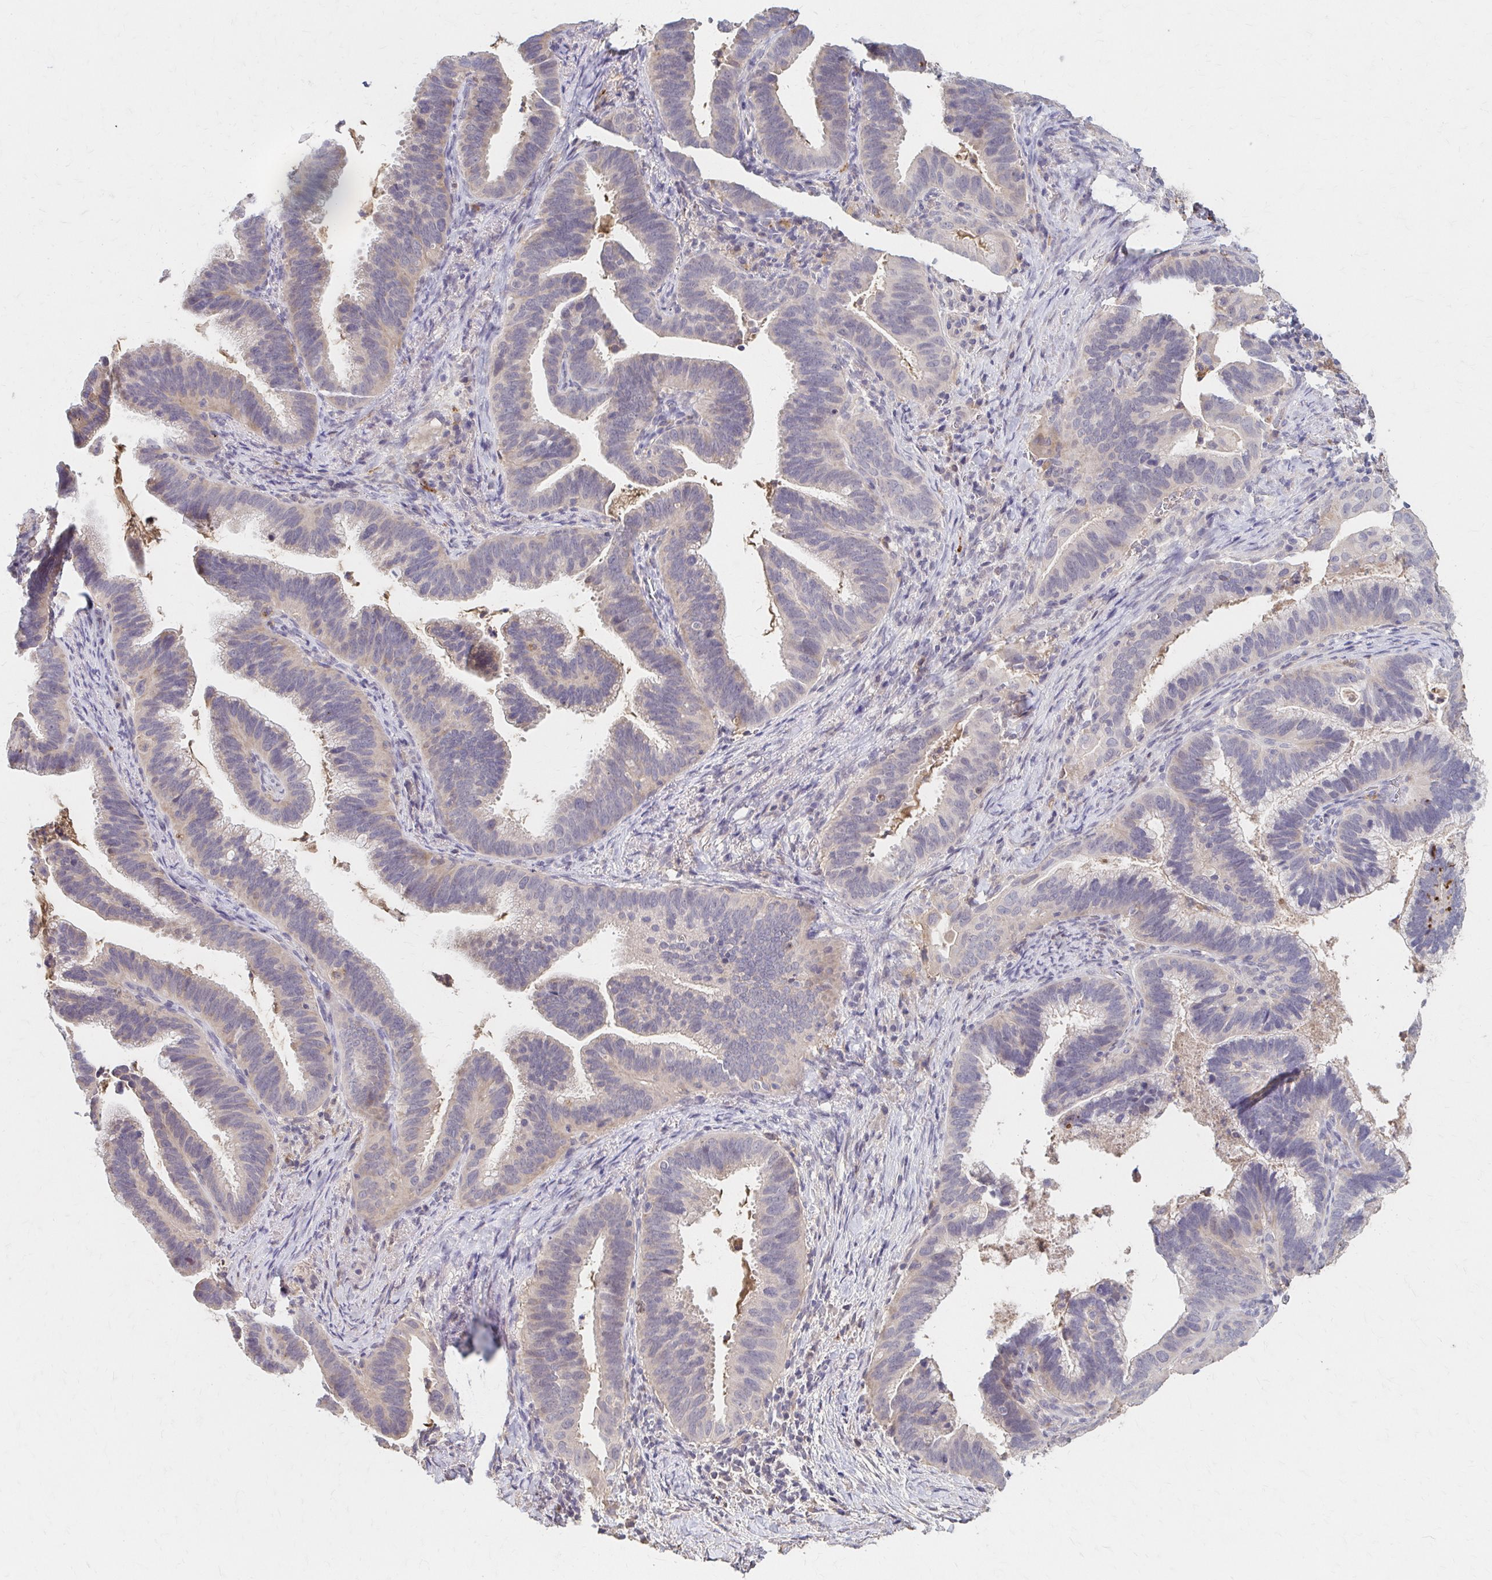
{"staining": {"intensity": "negative", "quantity": "none", "location": "none"}, "tissue": "cervical cancer", "cell_type": "Tumor cells", "image_type": "cancer", "snomed": [{"axis": "morphology", "description": "Adenocarcinoma, NOS"}, {"axis": "topography", "description": "Cervix"}], "caption": "Immunohistochemistry (IHC) of human cervical cancer (adenocarcinoma) displays no positivity in tumor cells.", "gene": "HMGCS2", "patient": {"sex": "female", "age": 61}}